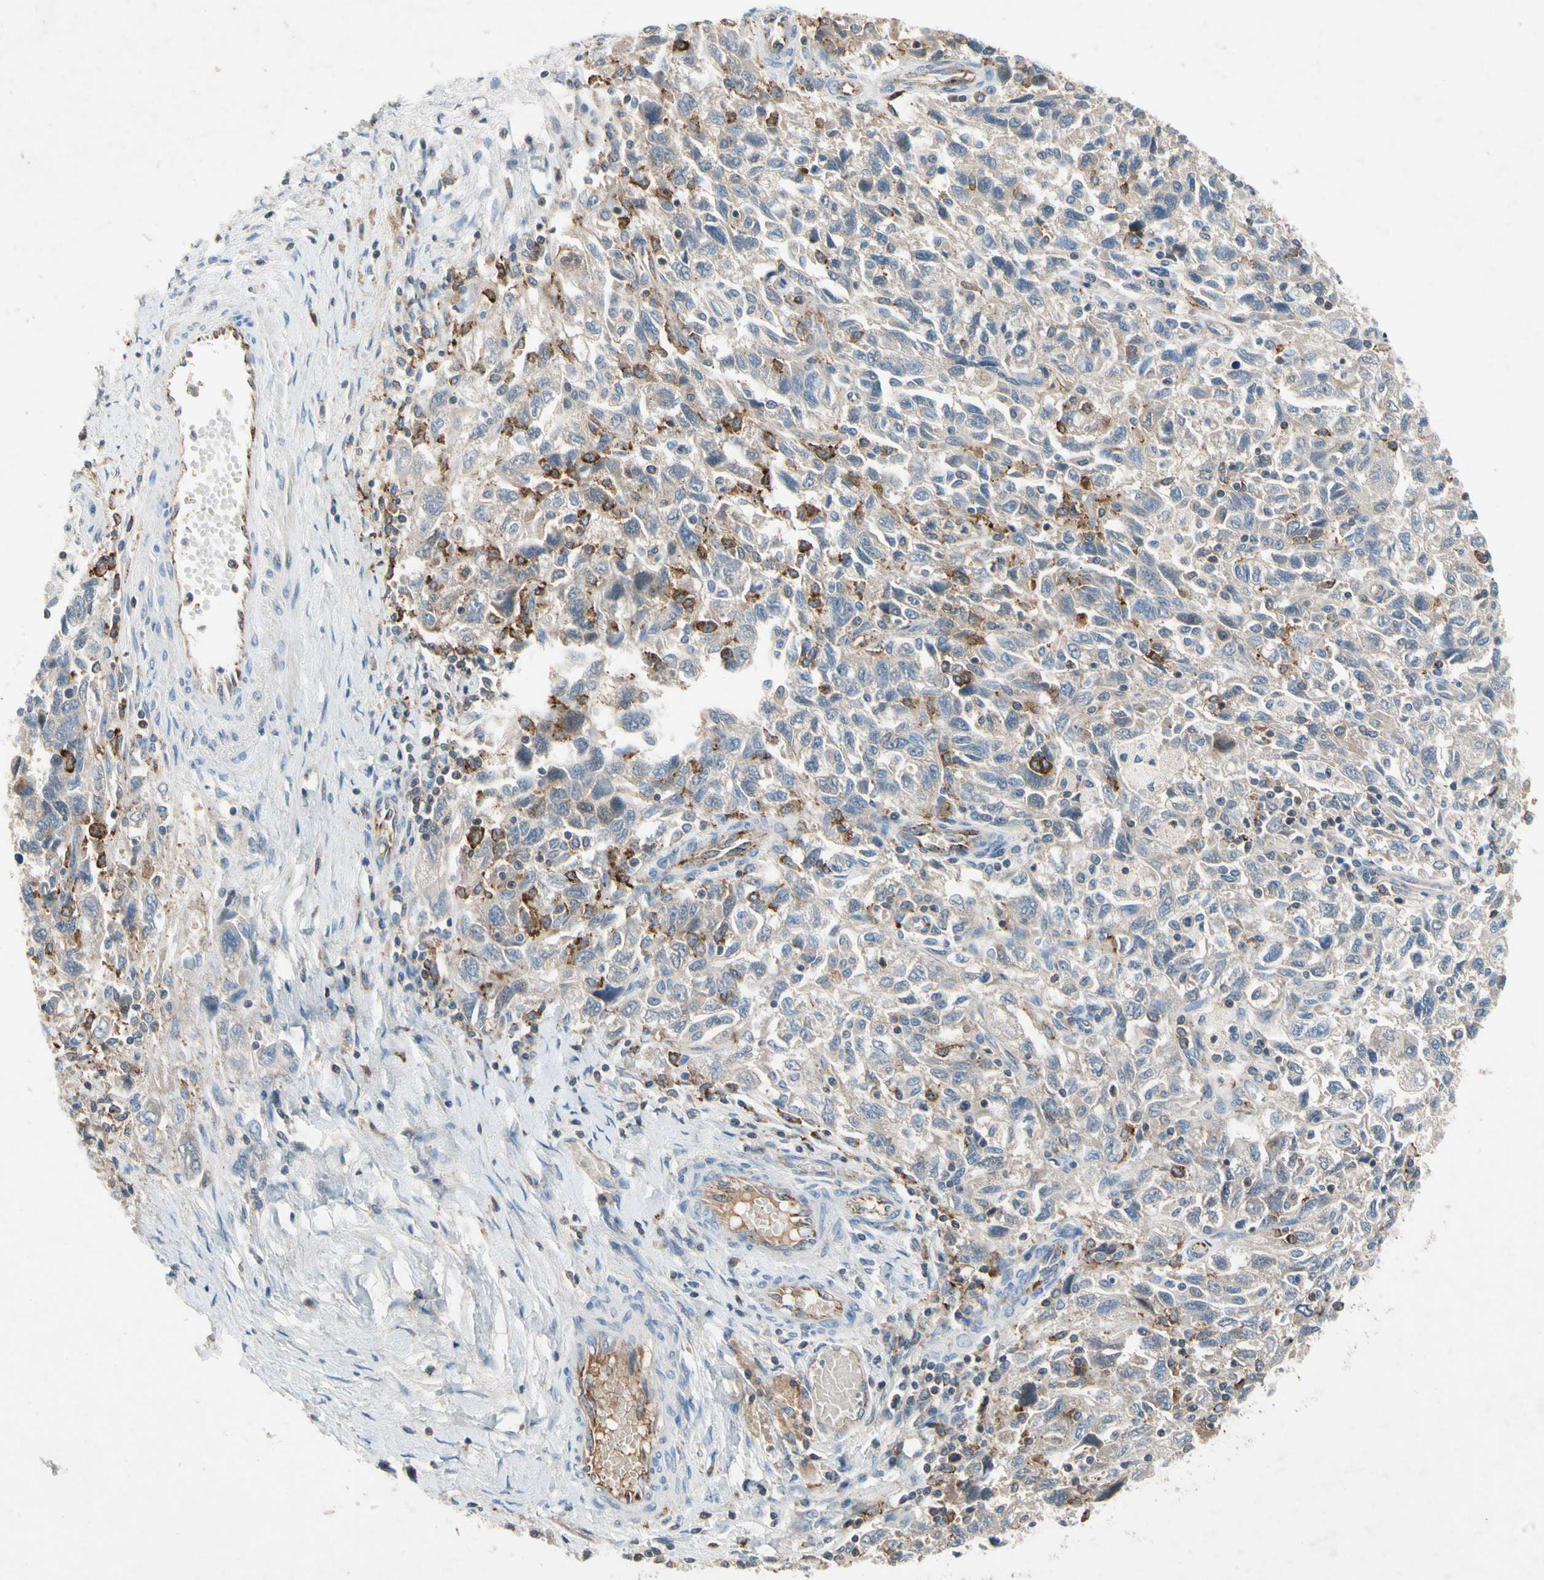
{"staining": {"intensity": "weak", "quantity": ">75%", "location": "cytoplasmic/membranous"}, "tissue": "ovarian cancer", "cell_type": "Tumor cells", "image_type": "cancer", "snomed": [{"axis": "morphology", "description": "Carcinoma, NOS"}, {"axis": "morphology", "description": "Cystadenocarcinoma, serous, NOS"}, {"axis": "topography", "description": "Ovary"}], "caption": "Immunohistochemical staining of human ovarian carcinoma exhibits low levels of weak cytoplasmic/membranous expression in approximately >75% of tumor cells. The protein is stained brown, and the nuclei are stained in blue (DAB (3,3'-diaminobenzidine) IHC with brightfield microscopy, high magnification).", "gene": "NDFIP2", "patient": {"sex": "female", "age": 69}}